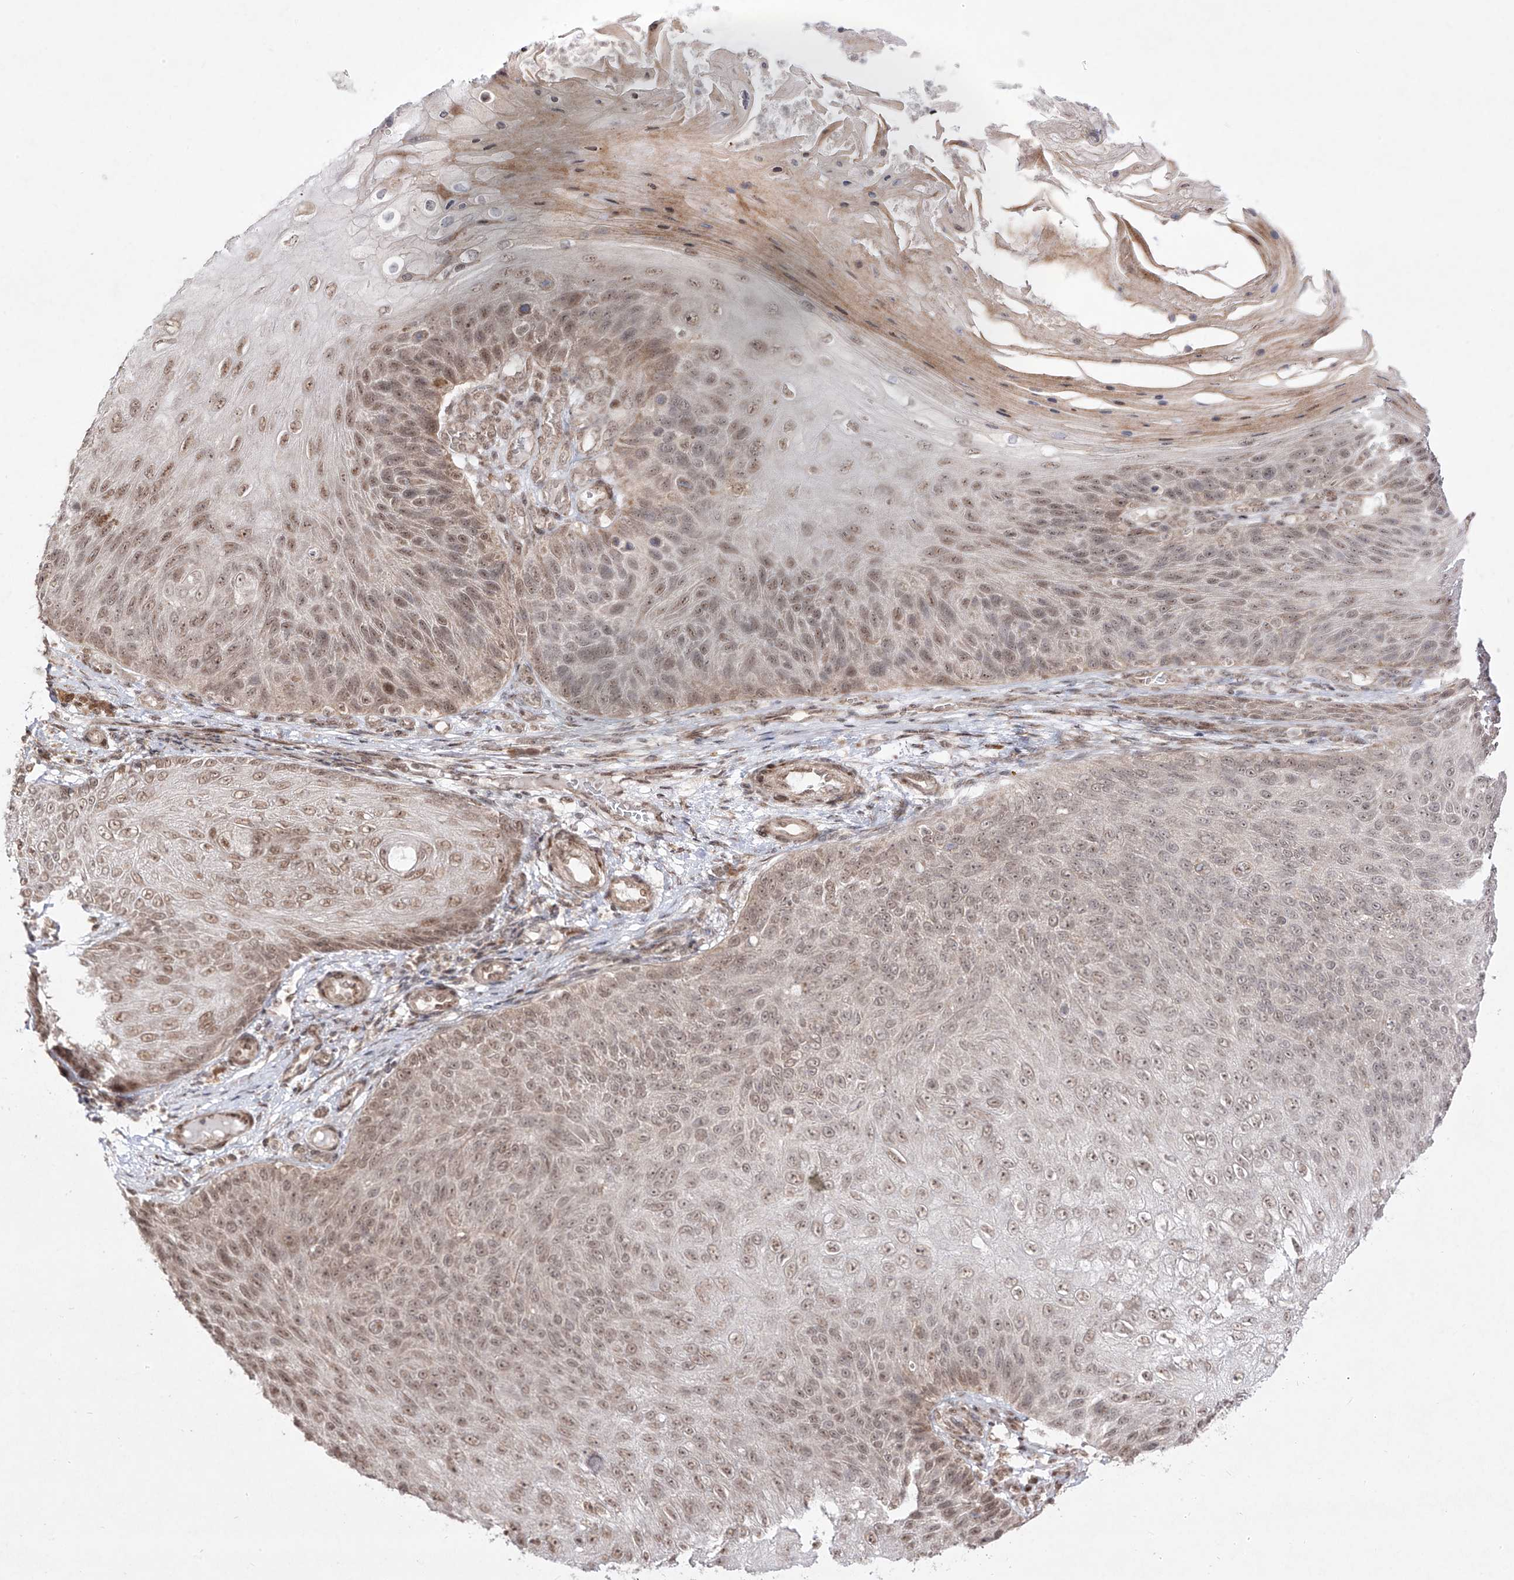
{"staining": {"intensity": "weak", "quantity": ">75%", "location": "nuclear"}, "tissue": "skin cancer", "cell_type": "Tumor cells", "image_type": "cancer", "snomed": [{"axis": "morphology", "description": "Squamous cell carcinoma, NOS"}, {"axis": "topography", "description": "Skin"}], "caption": "Immunohistochemistry (IHC) (DAB) staining of human skin squamous cell carcinoma reveals weak nuclear protein positivity in approximately >75% of tumor cells.", "gene": "SNRNP27", "patient": {"sex": "female", "age": 88}}